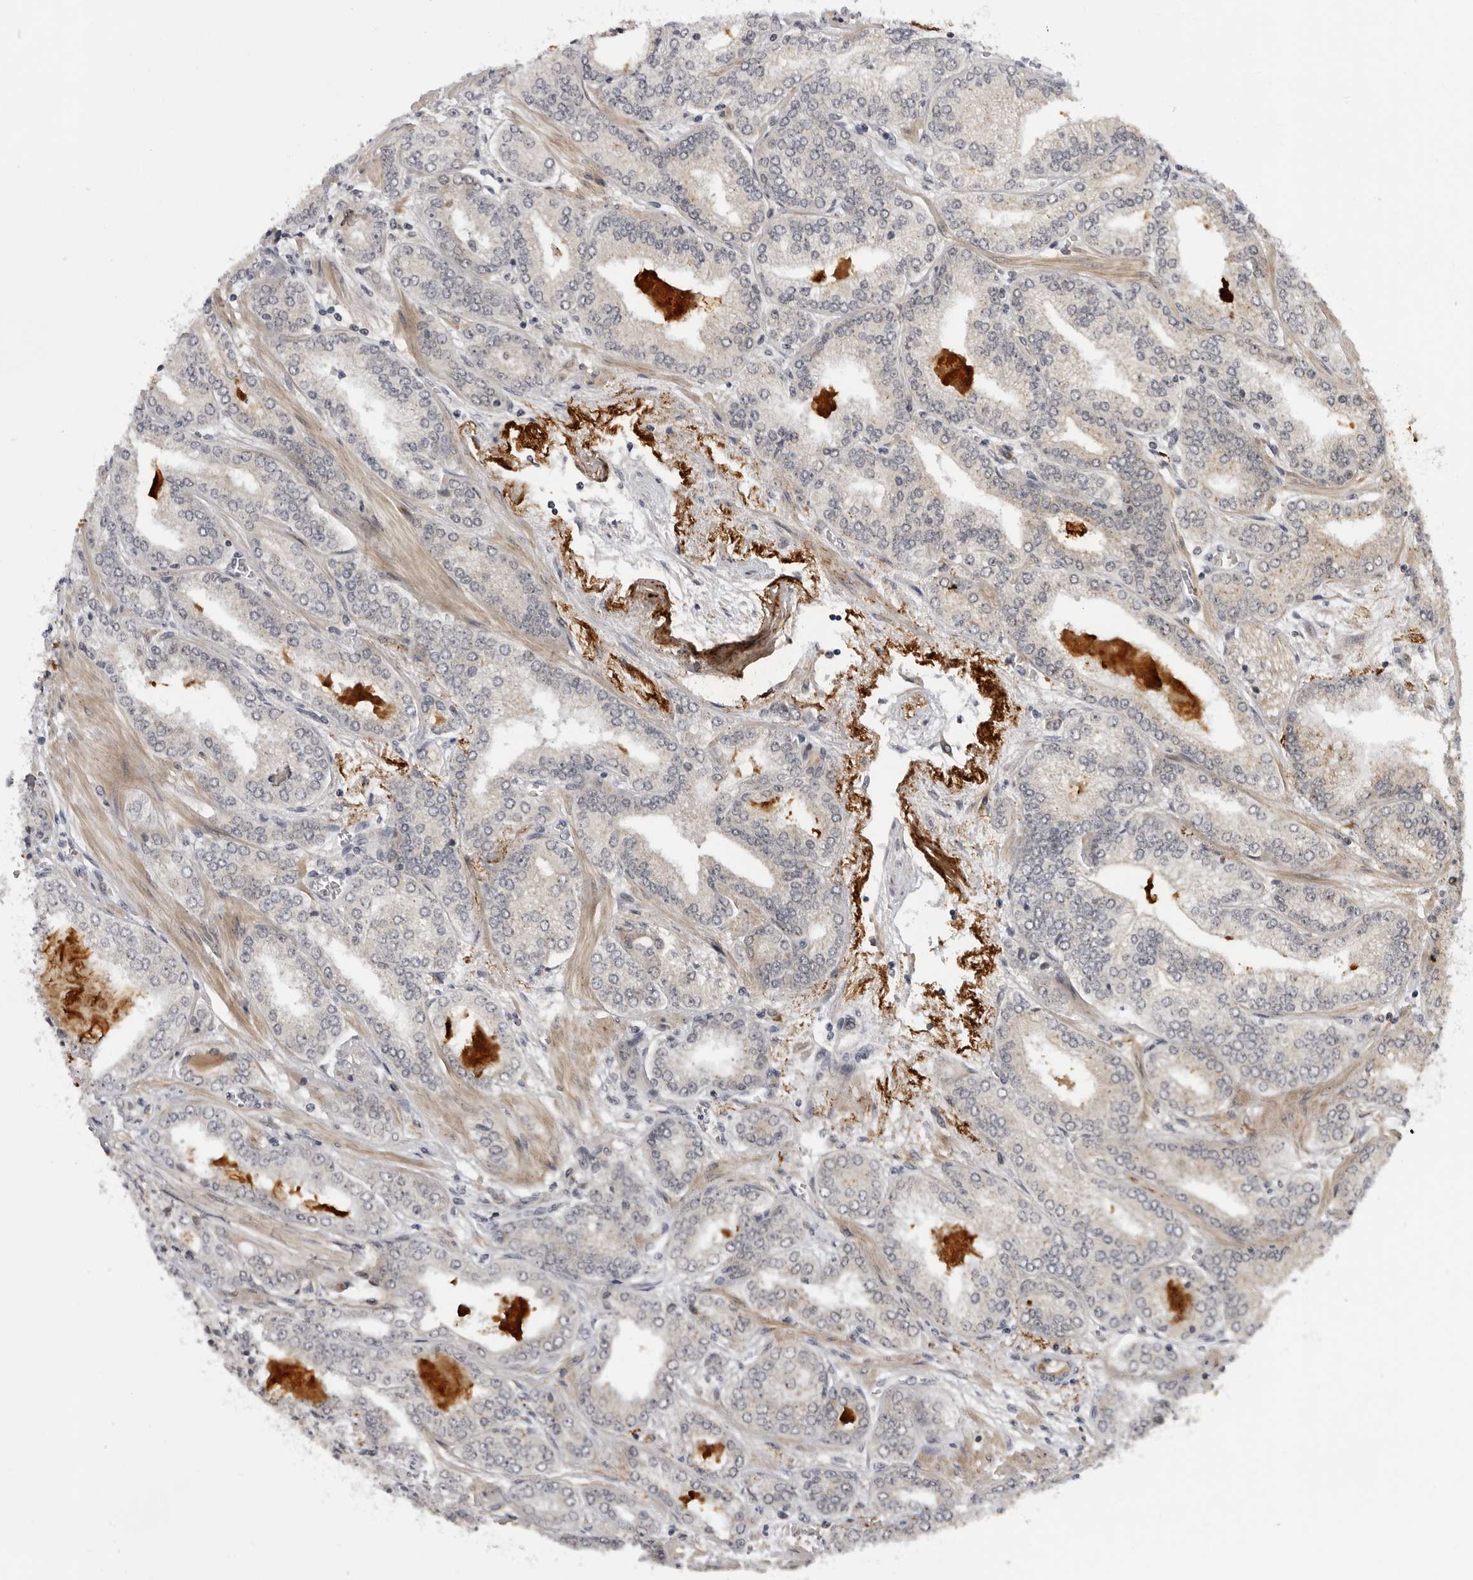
{"staining": {"intensity": "negative", "quantity": "none", "location": "none"}, "tissue": "prostate cancer", "cell_type": "Tumor cells", "image_type": "cancer", "snomed": [{"axis": "morphology", "description": "Adenocarcinoma, High grade"}, {"axis": "topography", "description": "Prostate"}], "caption": "This is a photomicrograph of immunohistochemistry (IHC) staining of prostate cancer (high-grade adenocarcinoma), which shows no expression in tumor cells.", "gene": "ALPK2", "patient": {"sex": "male", "age": 71}}